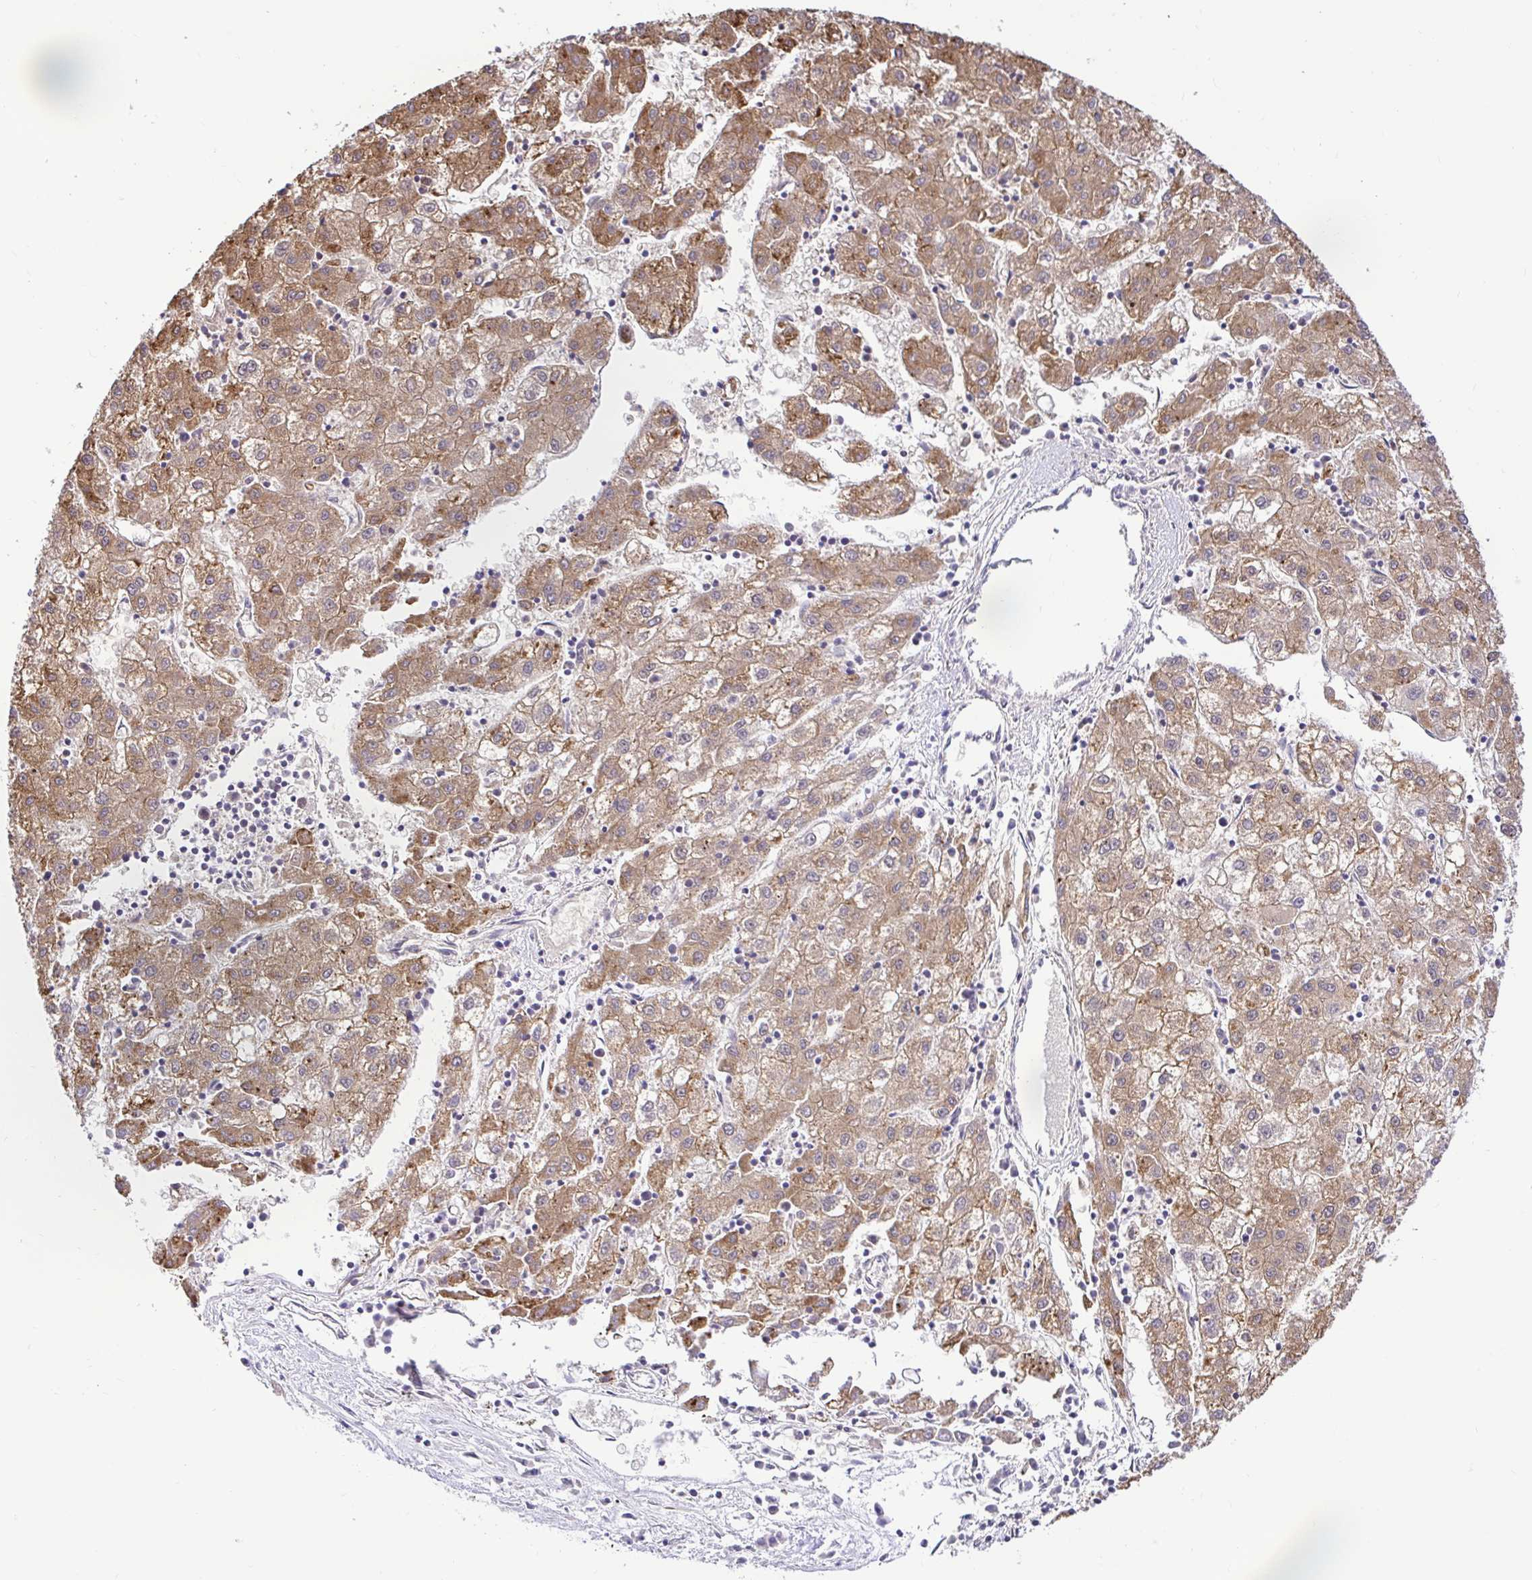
{"staining": {"intensity": "moderate", "quantity": ">75%", "location": "cytoplasmic/membranous"}, "tissue": "liver cancer", "cell_type": "Tumor cells", "image_type": "cancer", "snomed": [{"axis": "morphology", "description": "Carcinoma, Hepatocellular, NOS"}, {"axis": "topography", "description": "Liver"}], "caption": "Immunohistochemical staining of hepatocellular carcinoma (liver) shows moderate cytoplasmic/membranous protein positivity in approximately >75% of tumor cells.", "gene": "TRIM55", "patient": {"sex": "male", "age": 72}}